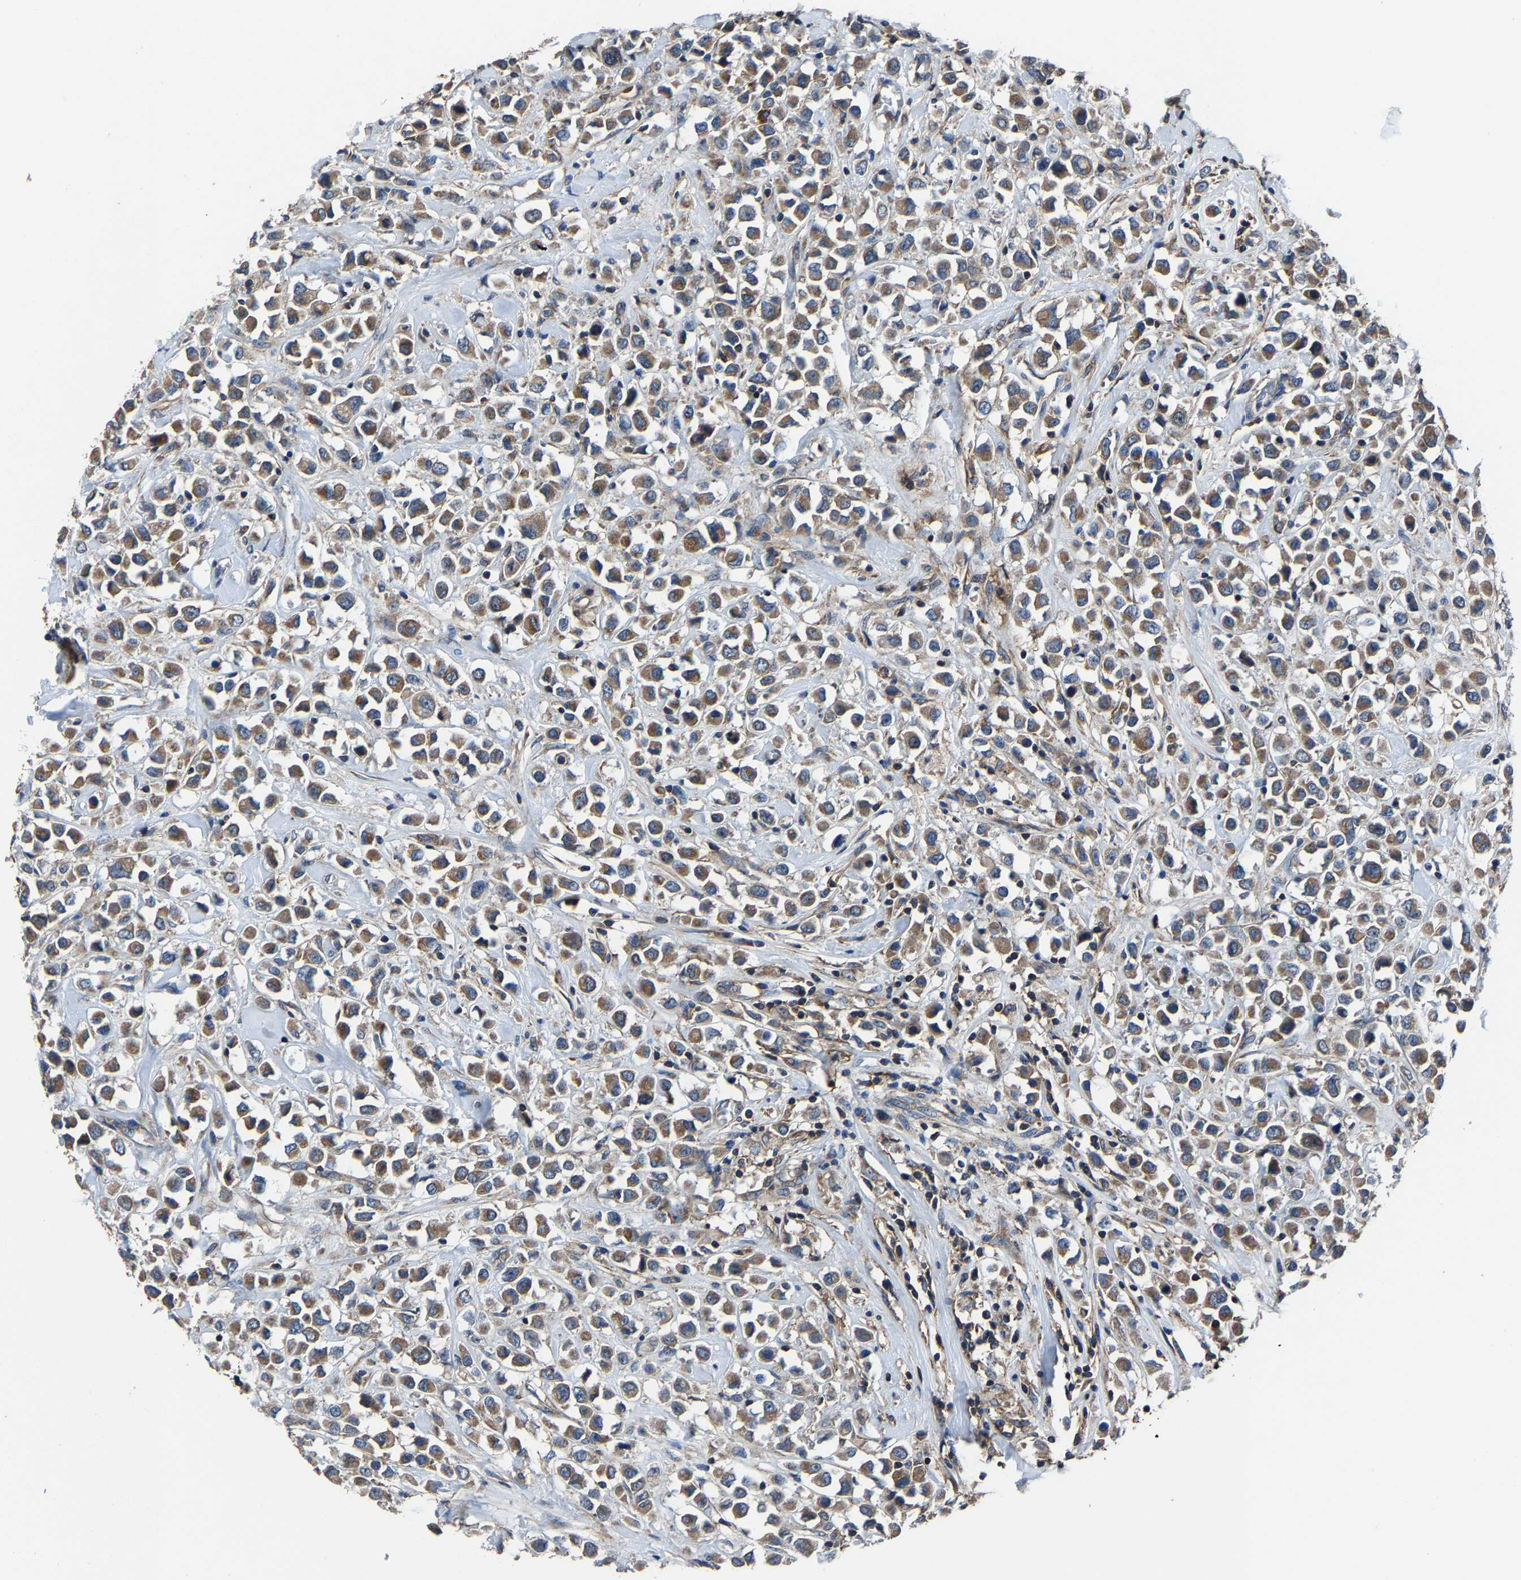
{"staining": {"intensity": "moderate", "quantity": ">75%", "location": "cytoplasmic/membranous"}, "tissue": "breast cancer", "cell_type": "Tumor cells", "image_type": "cancer", "snomed": [{"axis": "morphology", "description": "Duct carcinoma"}, {"axis": "topography", "description": "Breast"}], "caption": "Infiltrating ductal carcinoma (breast) stained with immunohistochemistry exhibits moderate cytoplasmic/membranous staining in about >75% of tumor cells. (DAB (3,3'-diaminobenzidine) IHC, brown staining for protein, blue staining for nuclei).", "gene": "KIAA1958", "patient": {"sex": "female", "age": 61}}